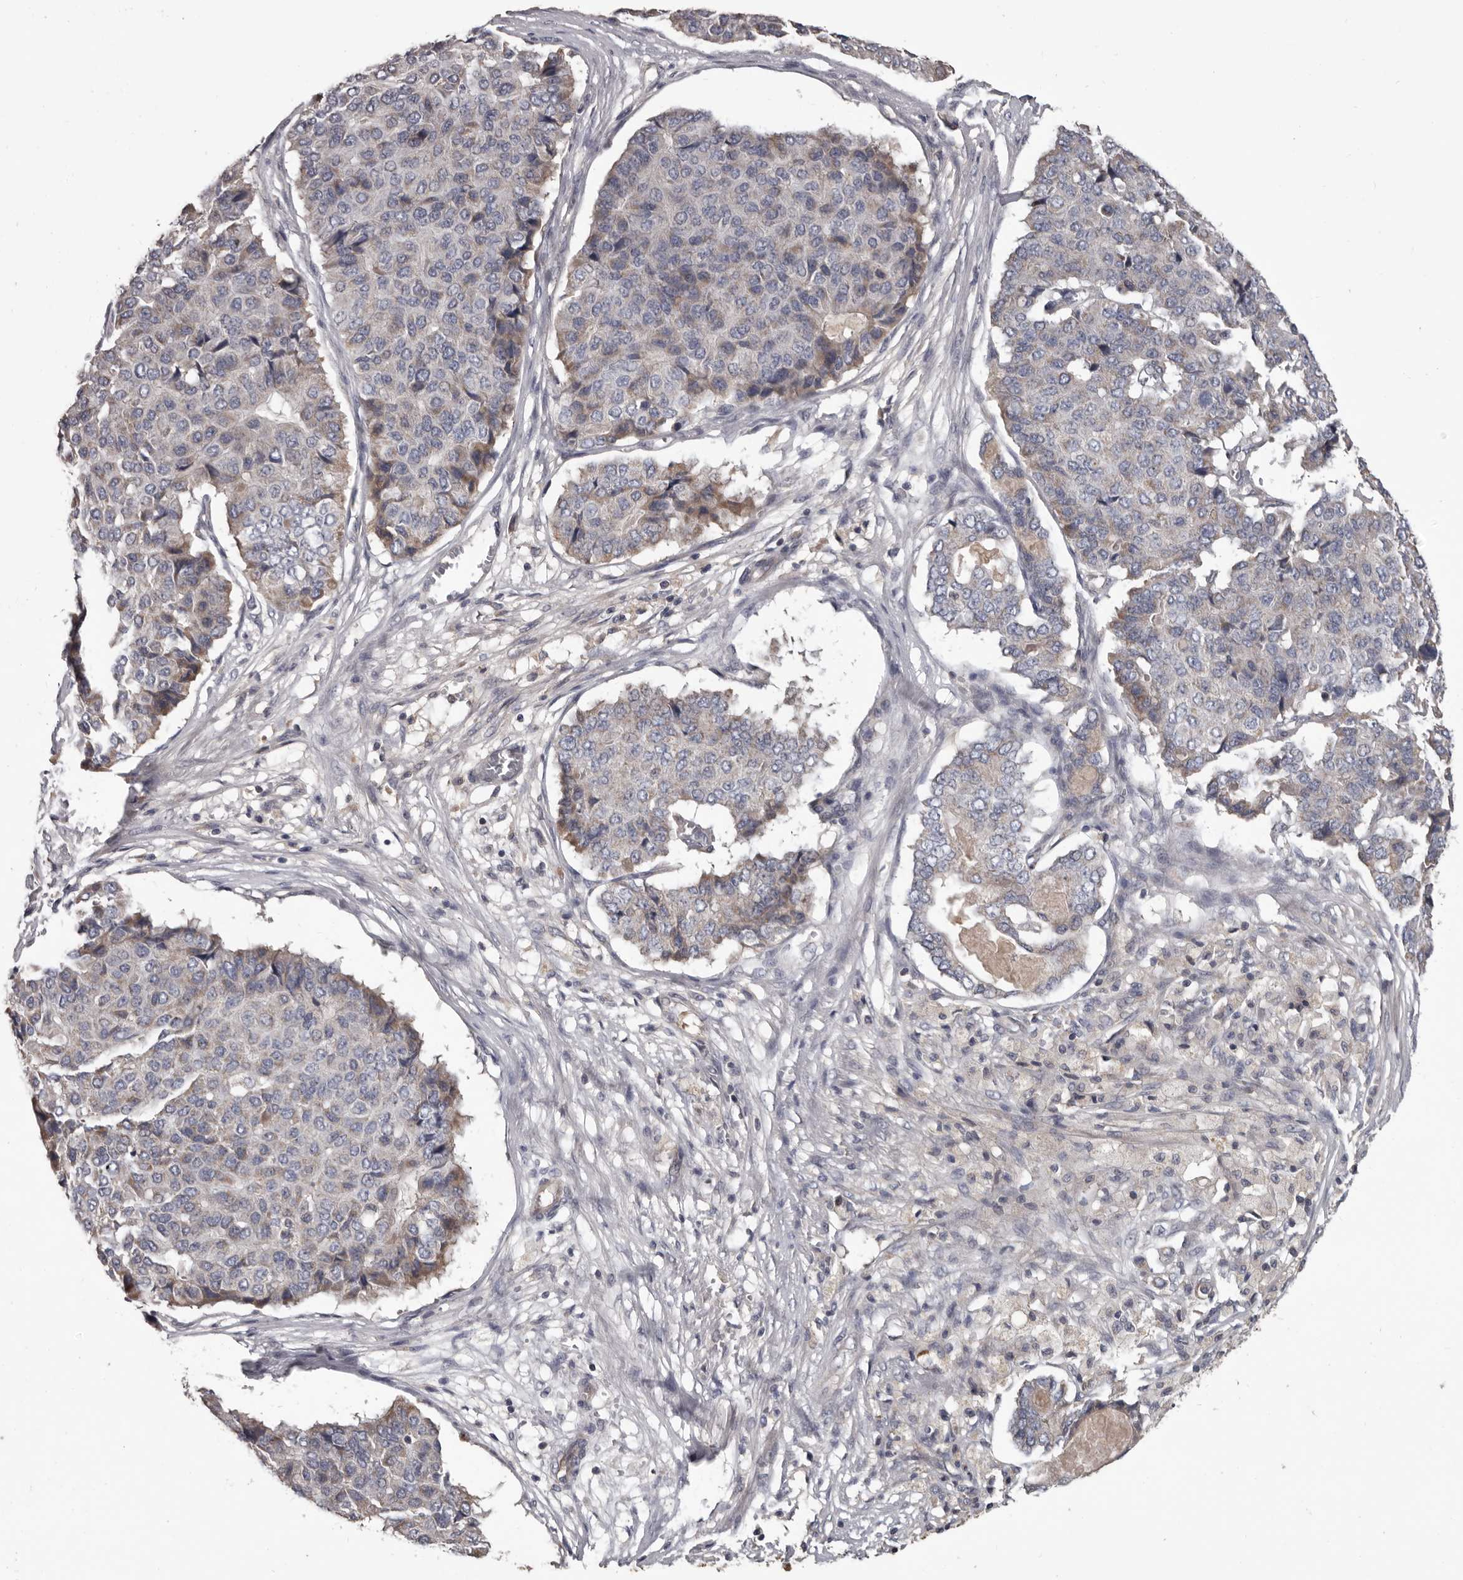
{"staining": {"intensity": "weak", "quantity": "<25%", "location": "cytoplasmic/membranous"}, "tissue": "pancreatic cancer", "cell_type": "Tumor cells", "image_type": "cancer", "snomed": [{"axis": "morphology", "description": "Adenocarcinoma, NOS"}, {"axis": "topography", "description": "Pancreas"}], "caption": "Pancreatic cancer (adenocarcinoma) was stained to show a protein in brown. There is no significant expression in tumor cells.", "gene": "ALDH5A1", "patient": {"sex": "male", "age": 50}}